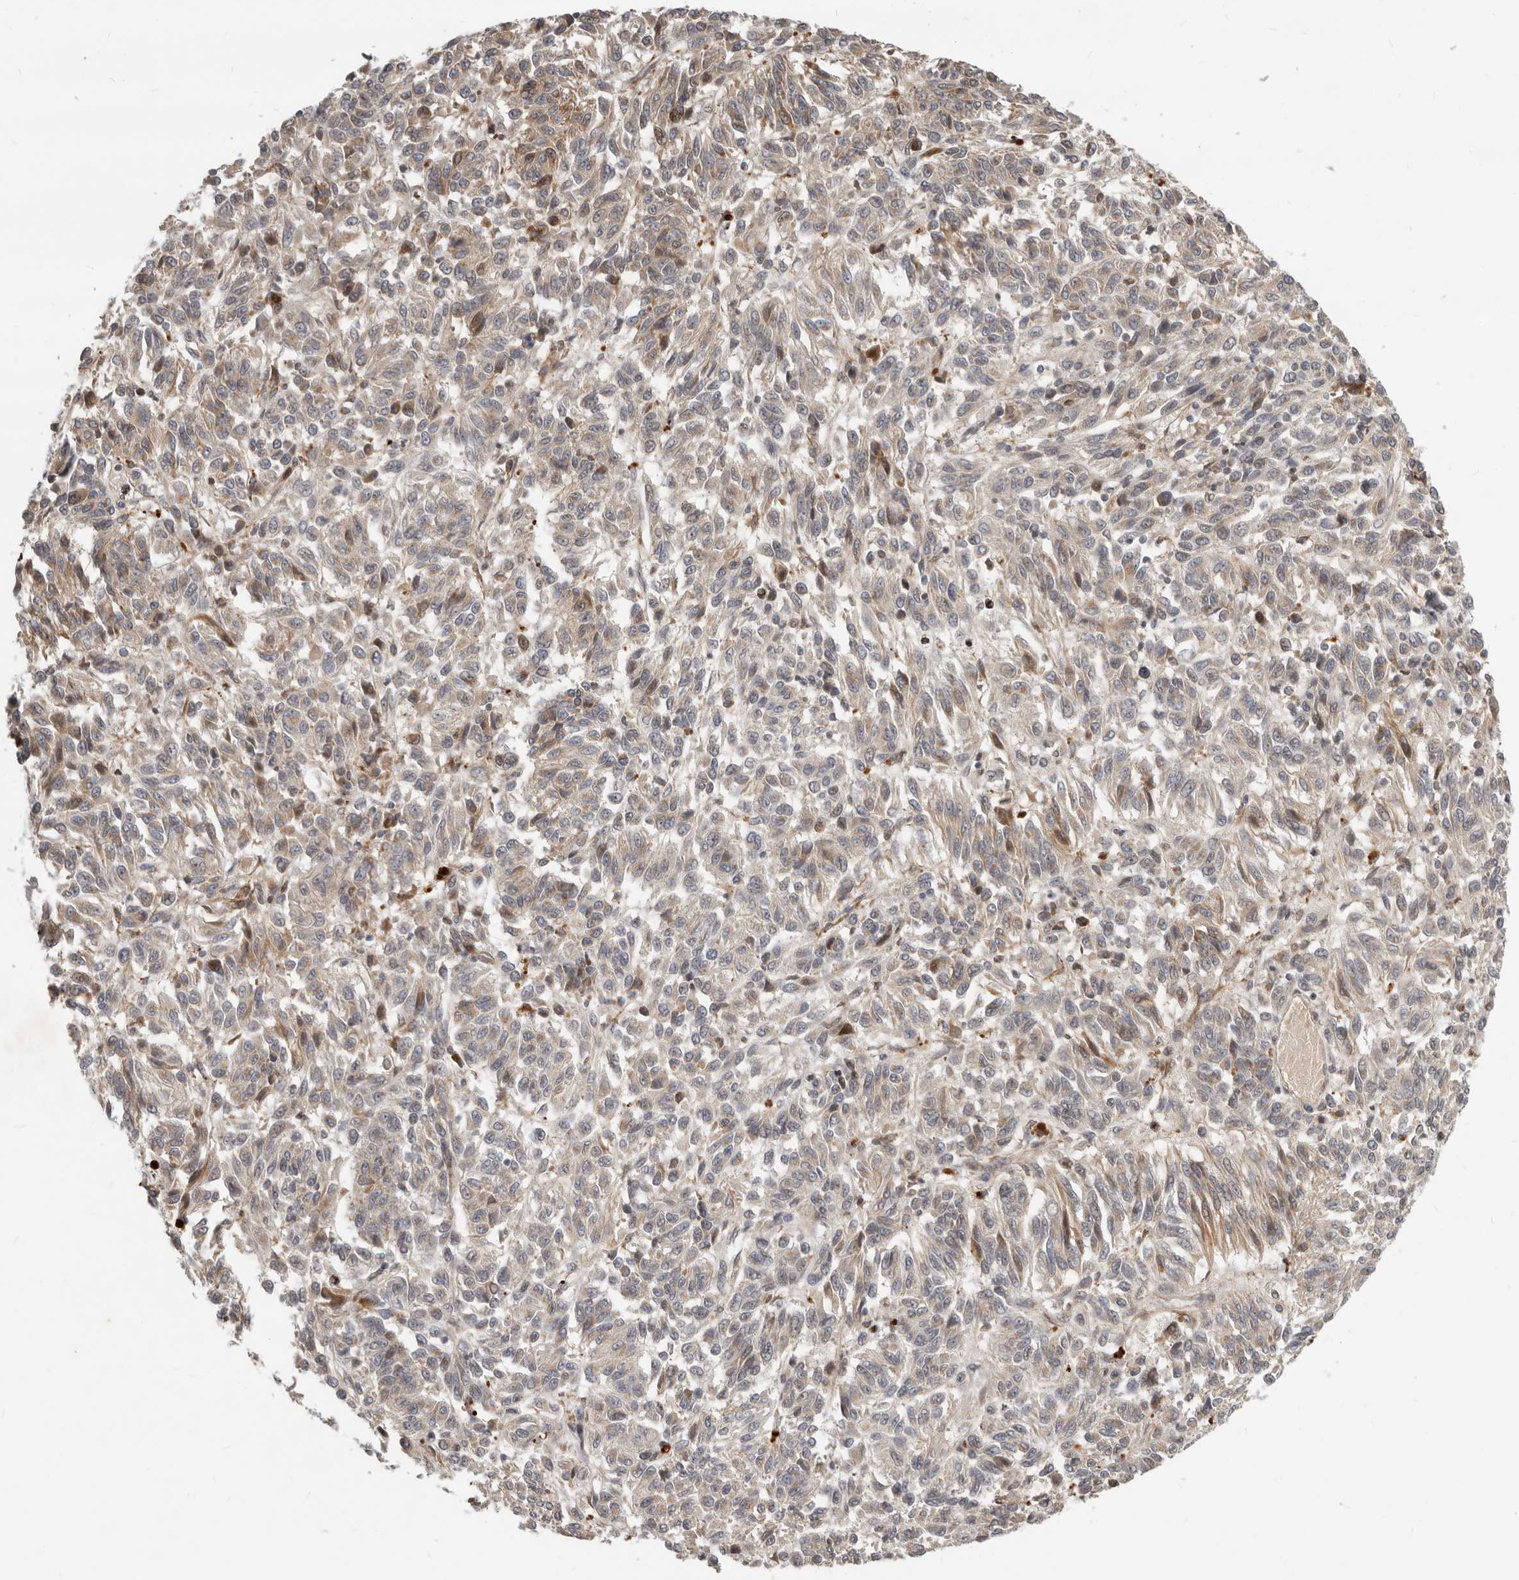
{"staining": {"intensity": "moderate", "quantity": "<25%", "location": "cytoplasmic/membranous"}, "tissue": "melanoma", "cell_type": "Tumor cells", "image_type": "cancer", "snomed": [{"axis": "morphology", "description": "Malignant melanoma, Metastatic site"}, {"axis": "topography", "description": "Lung"}], "caption": "Immunohistochemical staining of melanoma displays low levels of moderate cytoplasmic/membranous expression in about <25% of tumor cells.", "gene": "NPY4R", "patient": {"sex": "male", "age": 64}}